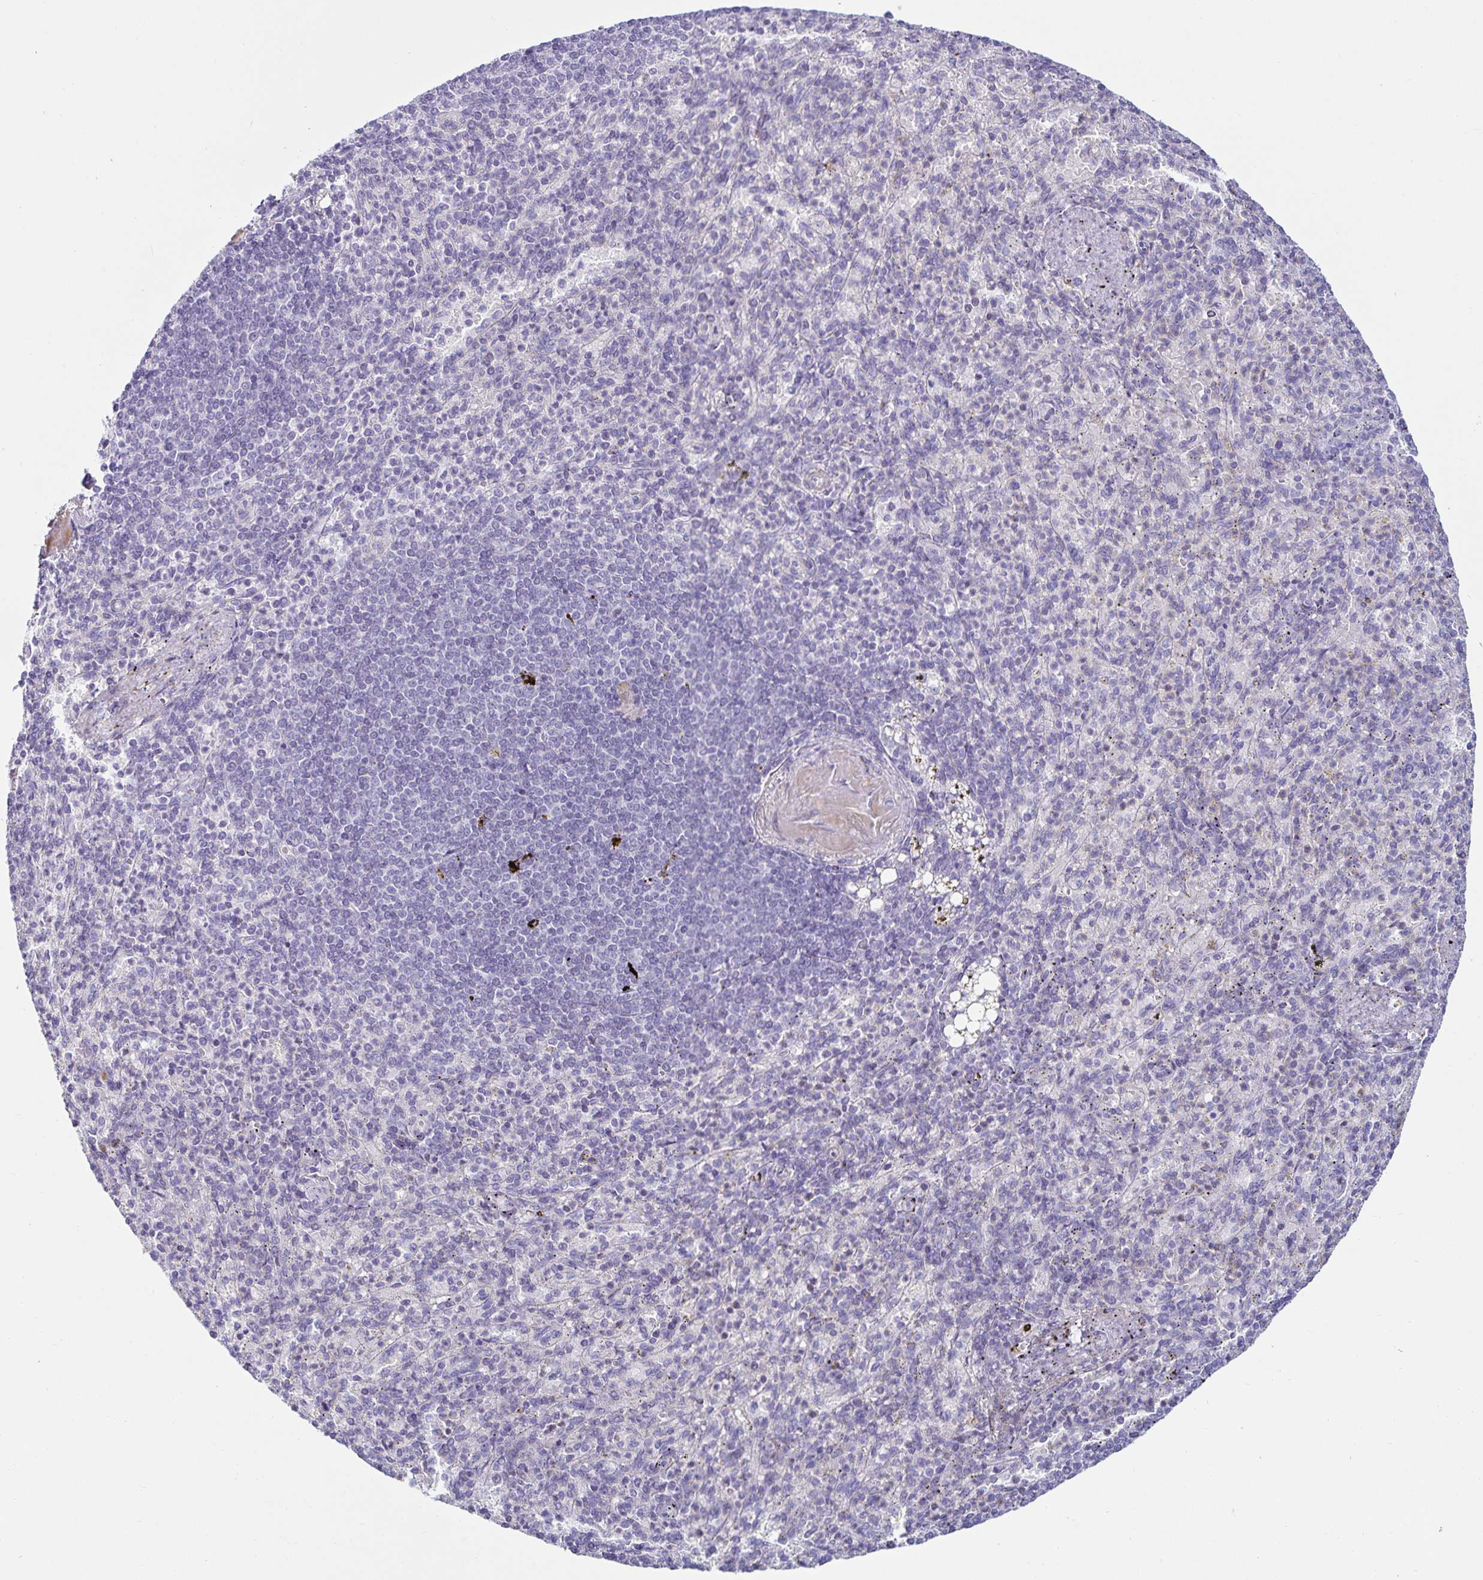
{"staining": {"intensity": "negative", "quantity": "none", "location": "none"}, "tissue": "spleen", "cell_type": "Cells in red pulp", "image_type": "normal", "snomed": [{"axis": "morphology", "description": "Normal tissue, NOS"}, {"axis": "topography", "description": "Spleen"}], "caption": "An image of human spleen is negative for staining in cells in red pulp. The staining is performed using DAB (3,3'-diaminobenzidine) brown chromogen with nuclei counter-stained in using hematoxylin.", "gene": "SPAG4", "patient": {"sex": "female", "age": 74}}